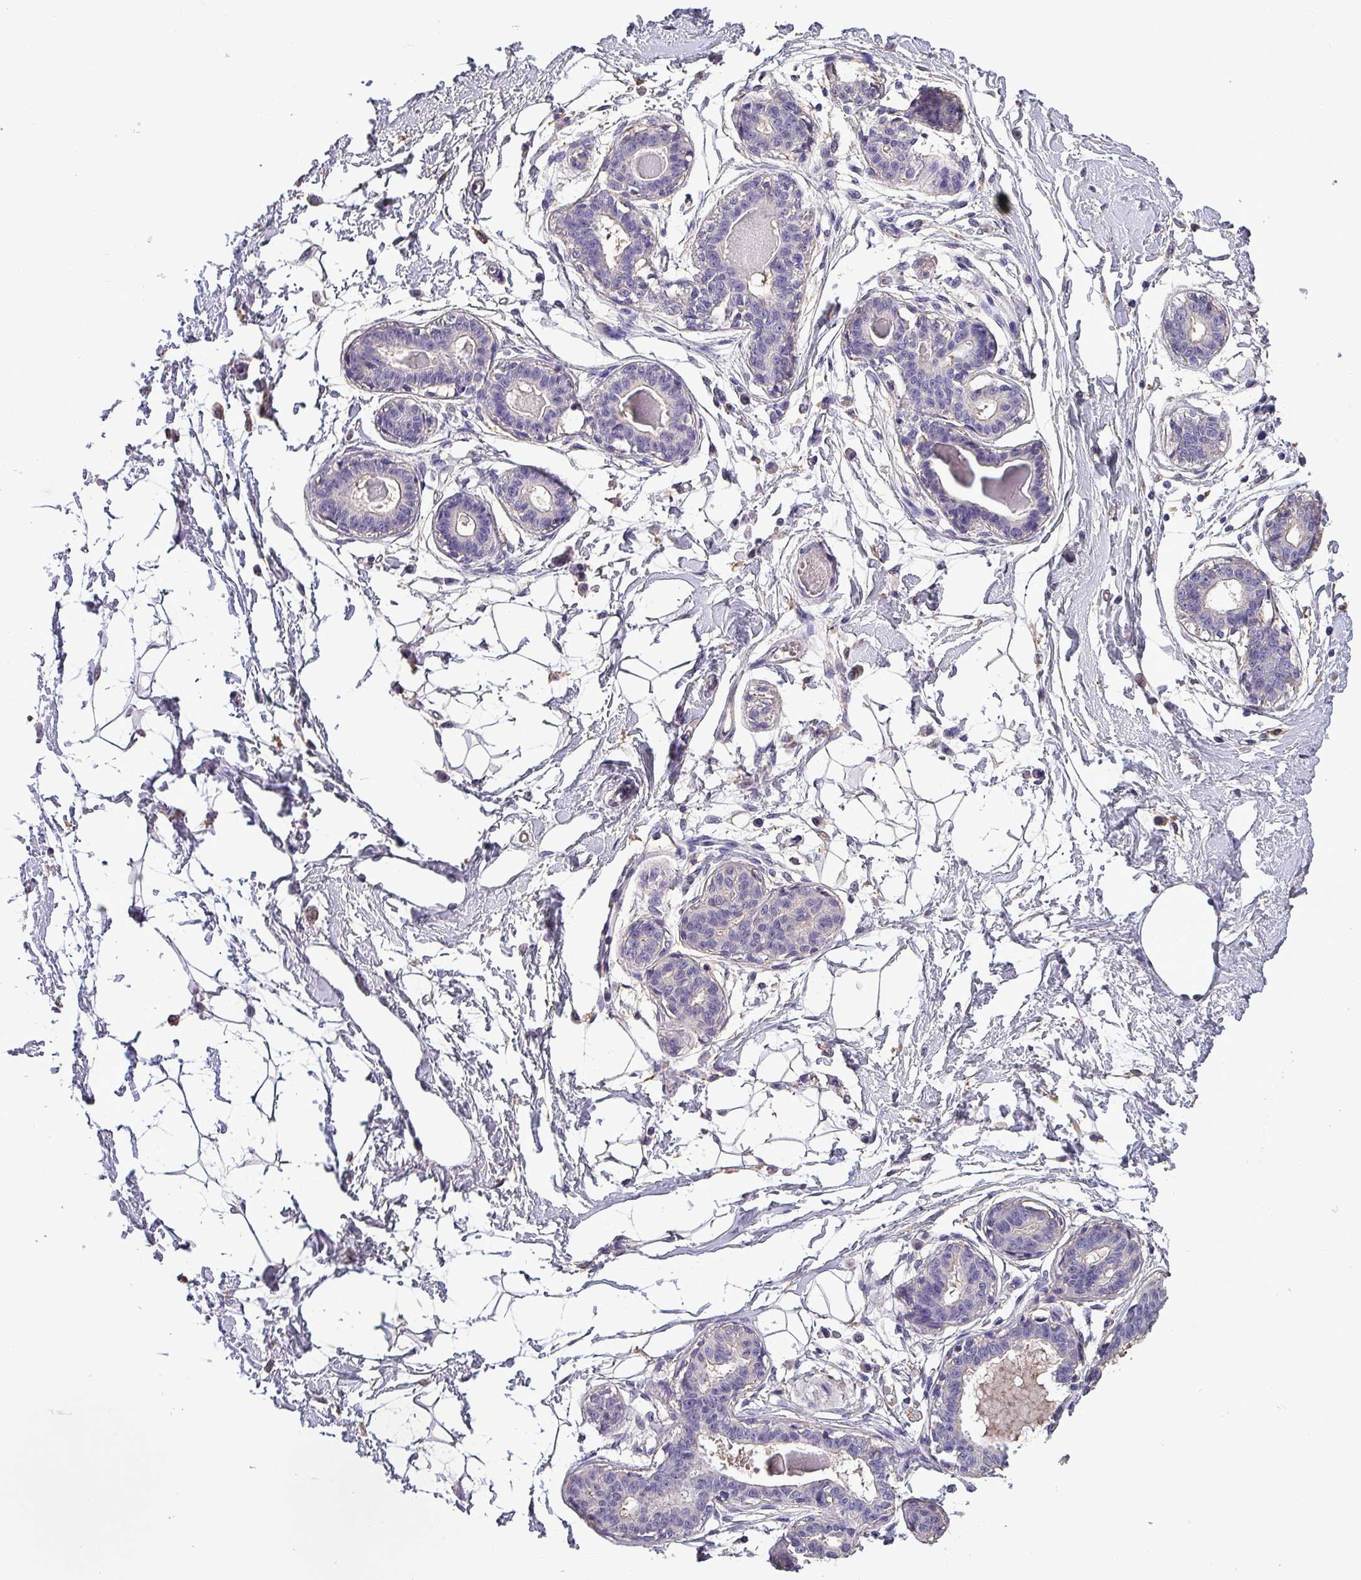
{"staining": {"intensity": "negative", "quantity": "none", "location": "none"}, "tissue": "breast", "cell_type": "Adipocytes", "image_type": "normal", "snomed": [{"axis": "morphology", "description": "Normal tissue, NOS"}, {"axis": "topography", "description": "Breast"}], "caption": "Breast stained for a protein using immunohistochemistry shows no positivity adipocytes.", "gene": "HTRA4", "patient": {"sex": "female", "age": 45}}